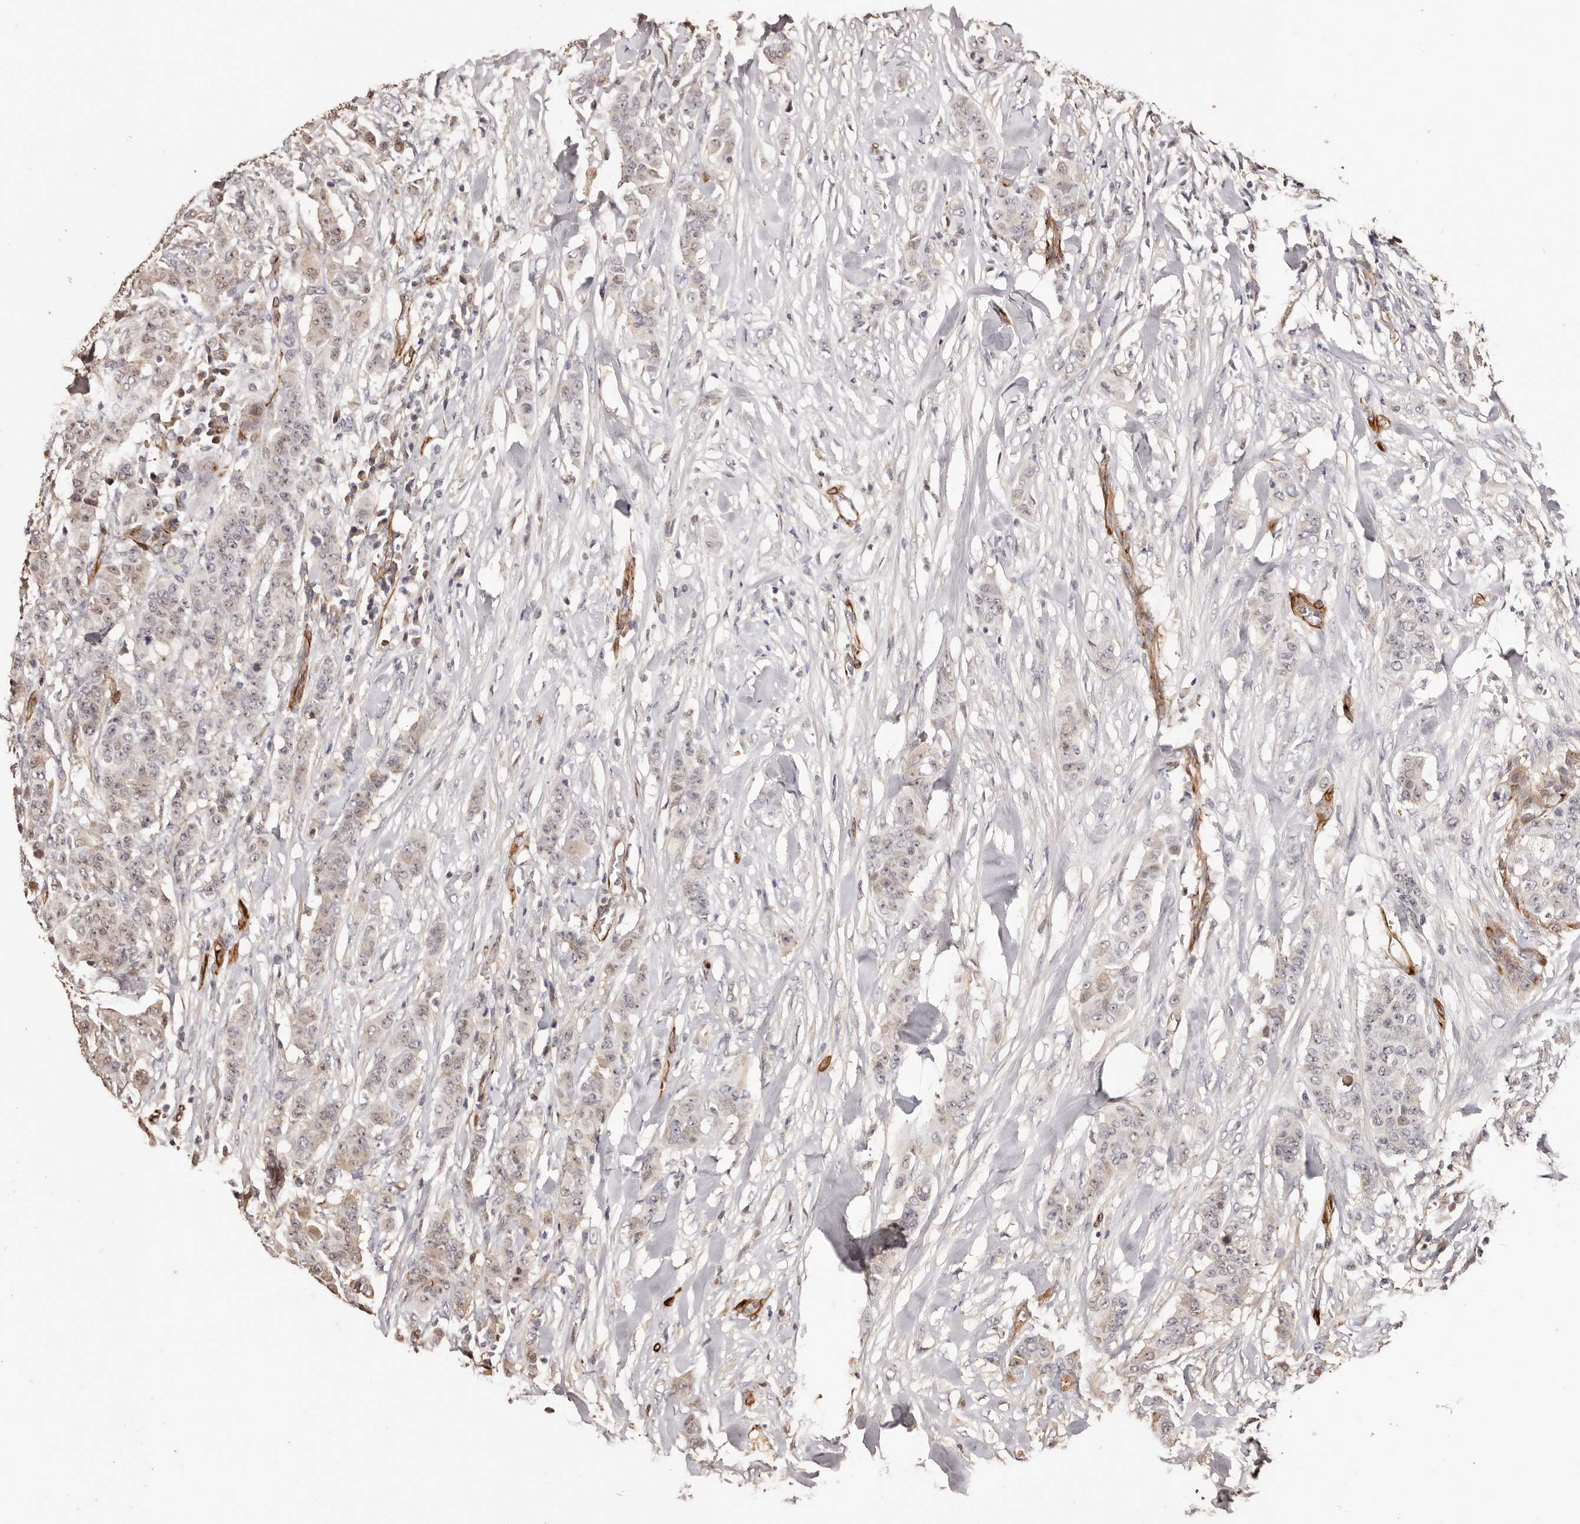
{"staining": {"intensity": "weak", "quantity": "<25%", "location": "cytoplasmic/membranous"}, "tissue": "breast cancer", "cell_type": "Tumor cells", "image_type": "cancer", "snomed": [{"axis": "morphology", "description": "Duct carcinoma"}, {"axis": "topography", "description": "Breast"}], "caption": "This micrograph is of breast invasive ductal carcinoma stained with immunohistochemistry (IHC) to label a protein in brown with the nuclei are counter-stained blue. There is no staining in tumor cells.", "gene": "ZNF557", "patient": {"sex": "female", "age": 40}}